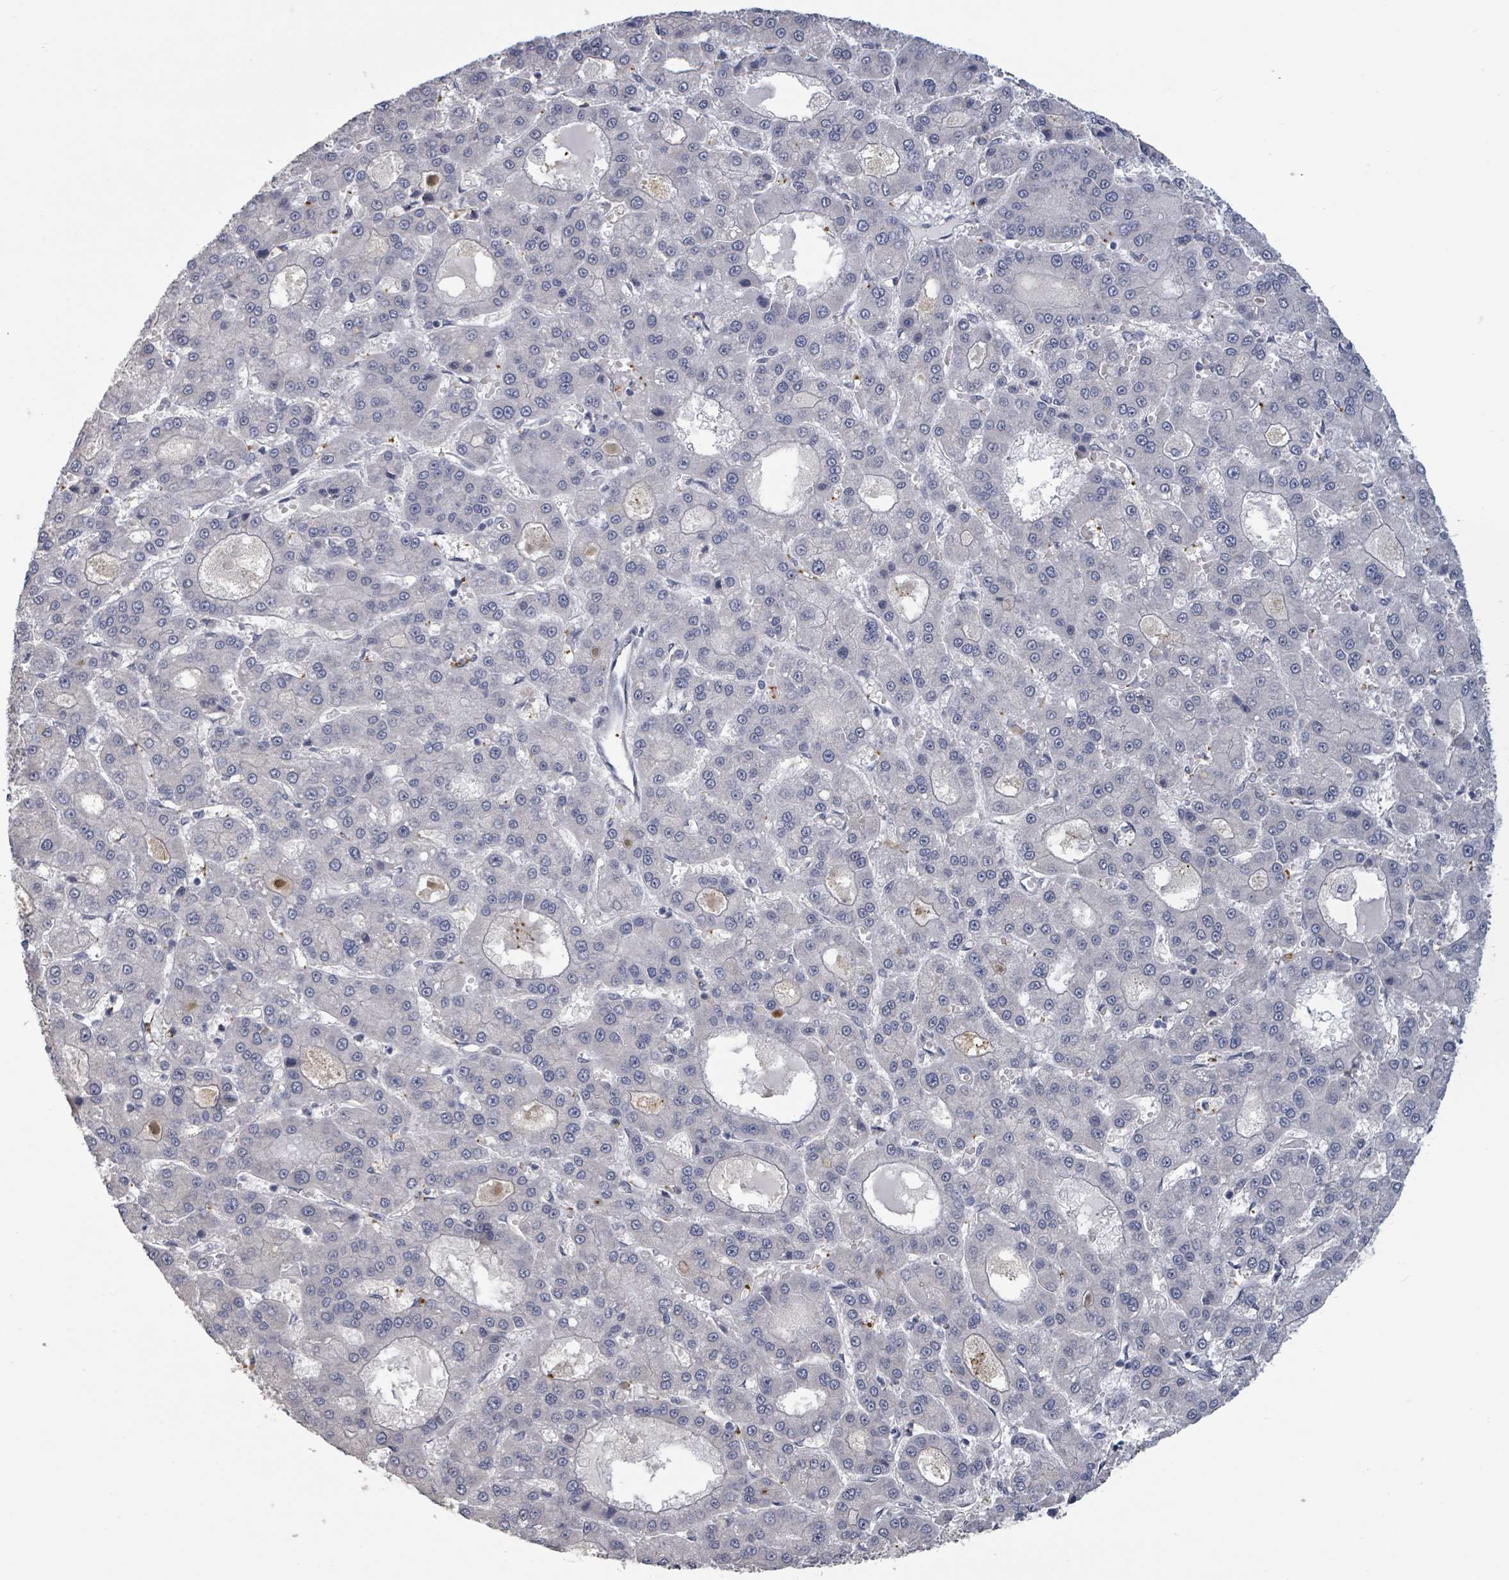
{"staining": {"intensity": "negative", "quantity": "none", "location": "none"}, "tissue": "liver cancer", "cell_type": "Tumor cells", "image_type": "cancer", "snomed": [{"axis": "morphology", "description": "Carcinoma, Hepatocellular, NOS"}, {"axis": "topography", "description": "Liver"}], "caption": "This is an IHC micrograph of liver cancer. There is no expression in tumor cells.", "gene": "PLAUR", "patient": {"sex": "male", "age": 70}}